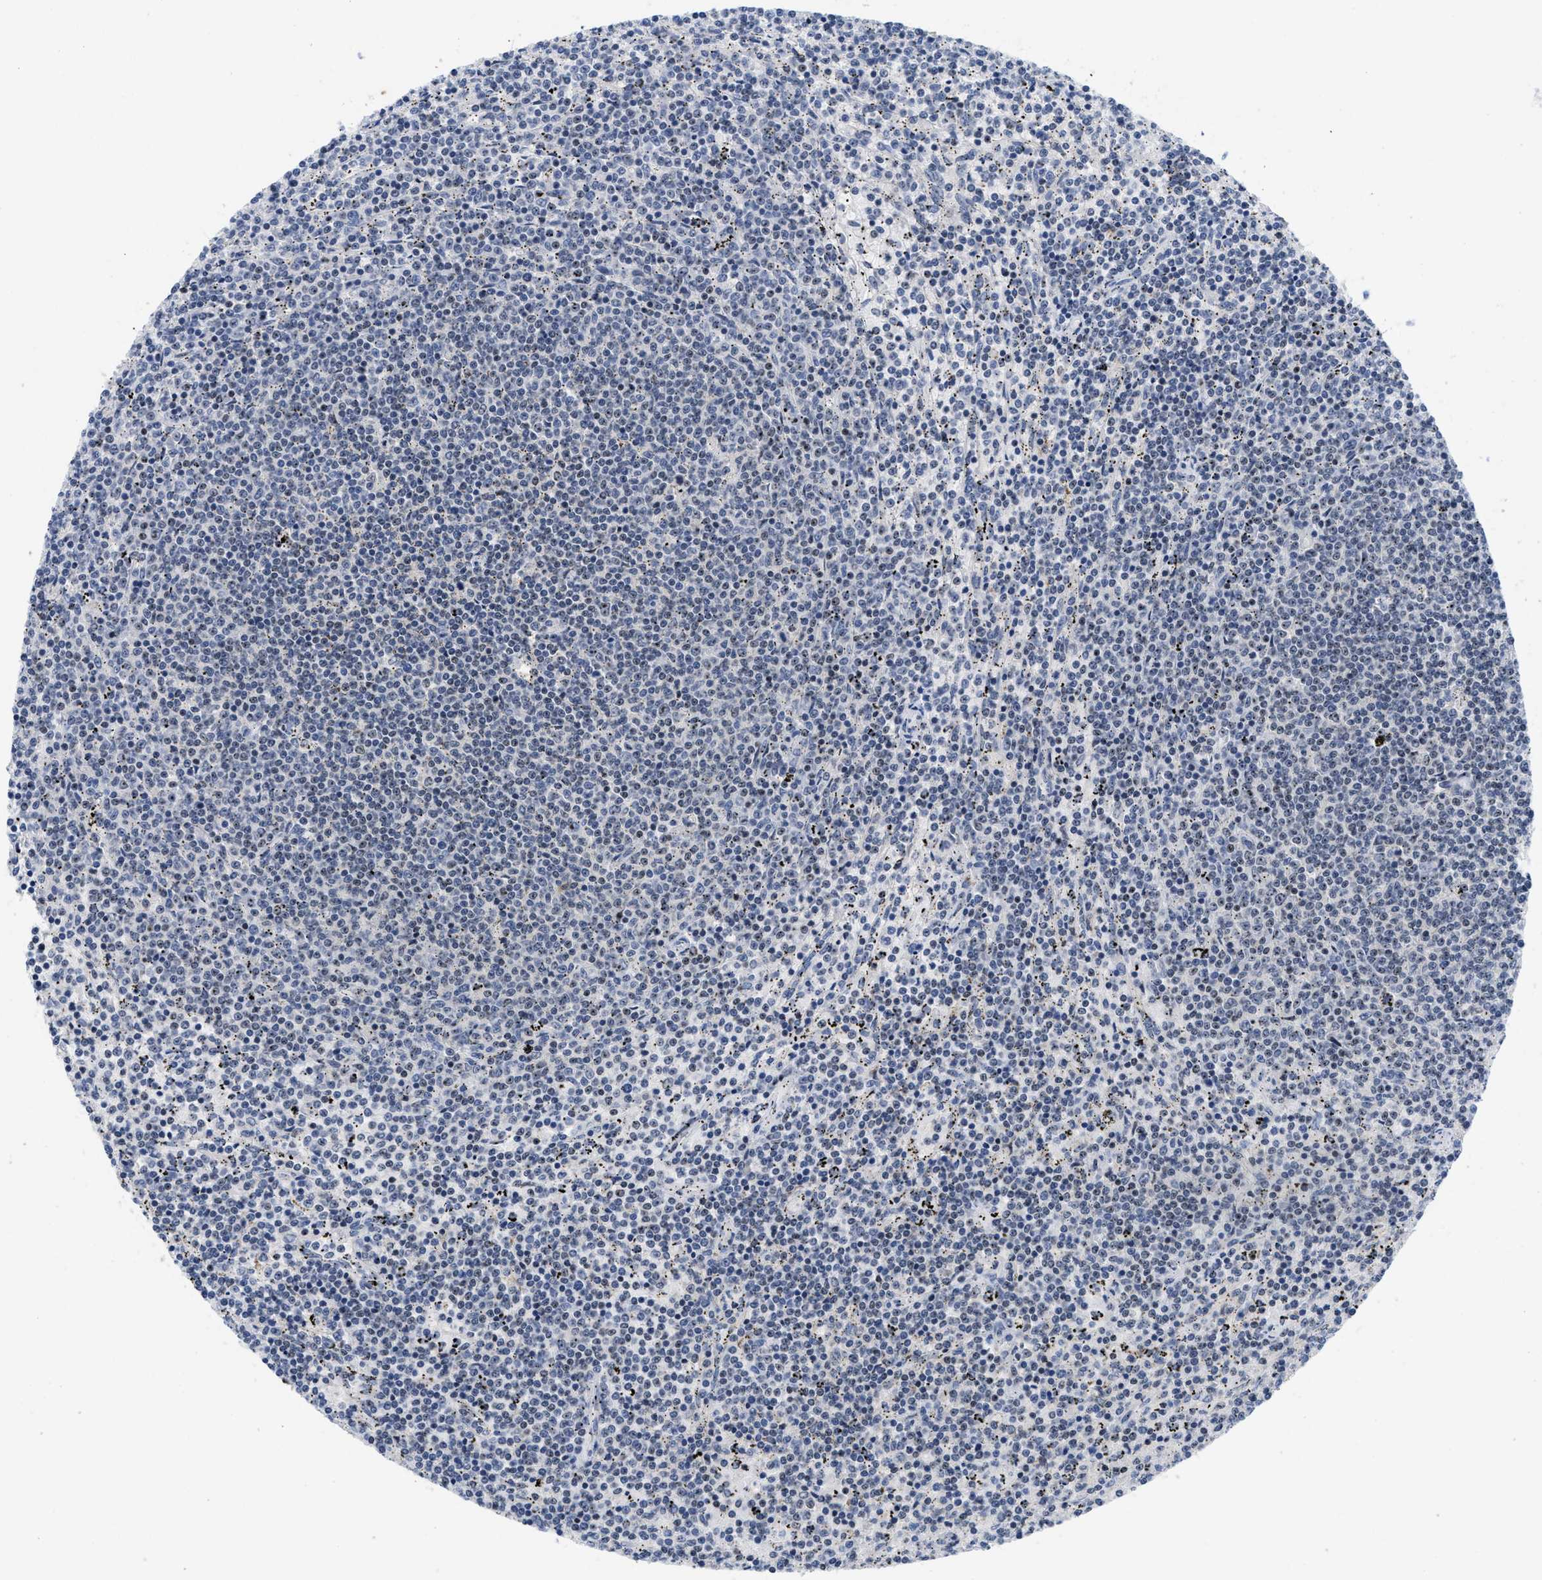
{"staining": {"intensity": "weak", "quantity": ">75%", "location": "nuclear"}, "tissue": "lymphoma", "cell_type": "Tumor cells", "image_type": "cancer", "snomed": [{"axis": "morphology", "description": "Malignant lymphoma, non-Hodgkin's type, Low grade"}, {"axis": "topography", "description": "Spleen"}], "caption": "Human lymphoma stained for a protein (brown) exhibits weak nuclear positive staining in about >75% of tumor cells.", "gene": "NOP58", "patient": {"sex": "female", "age": 50}}